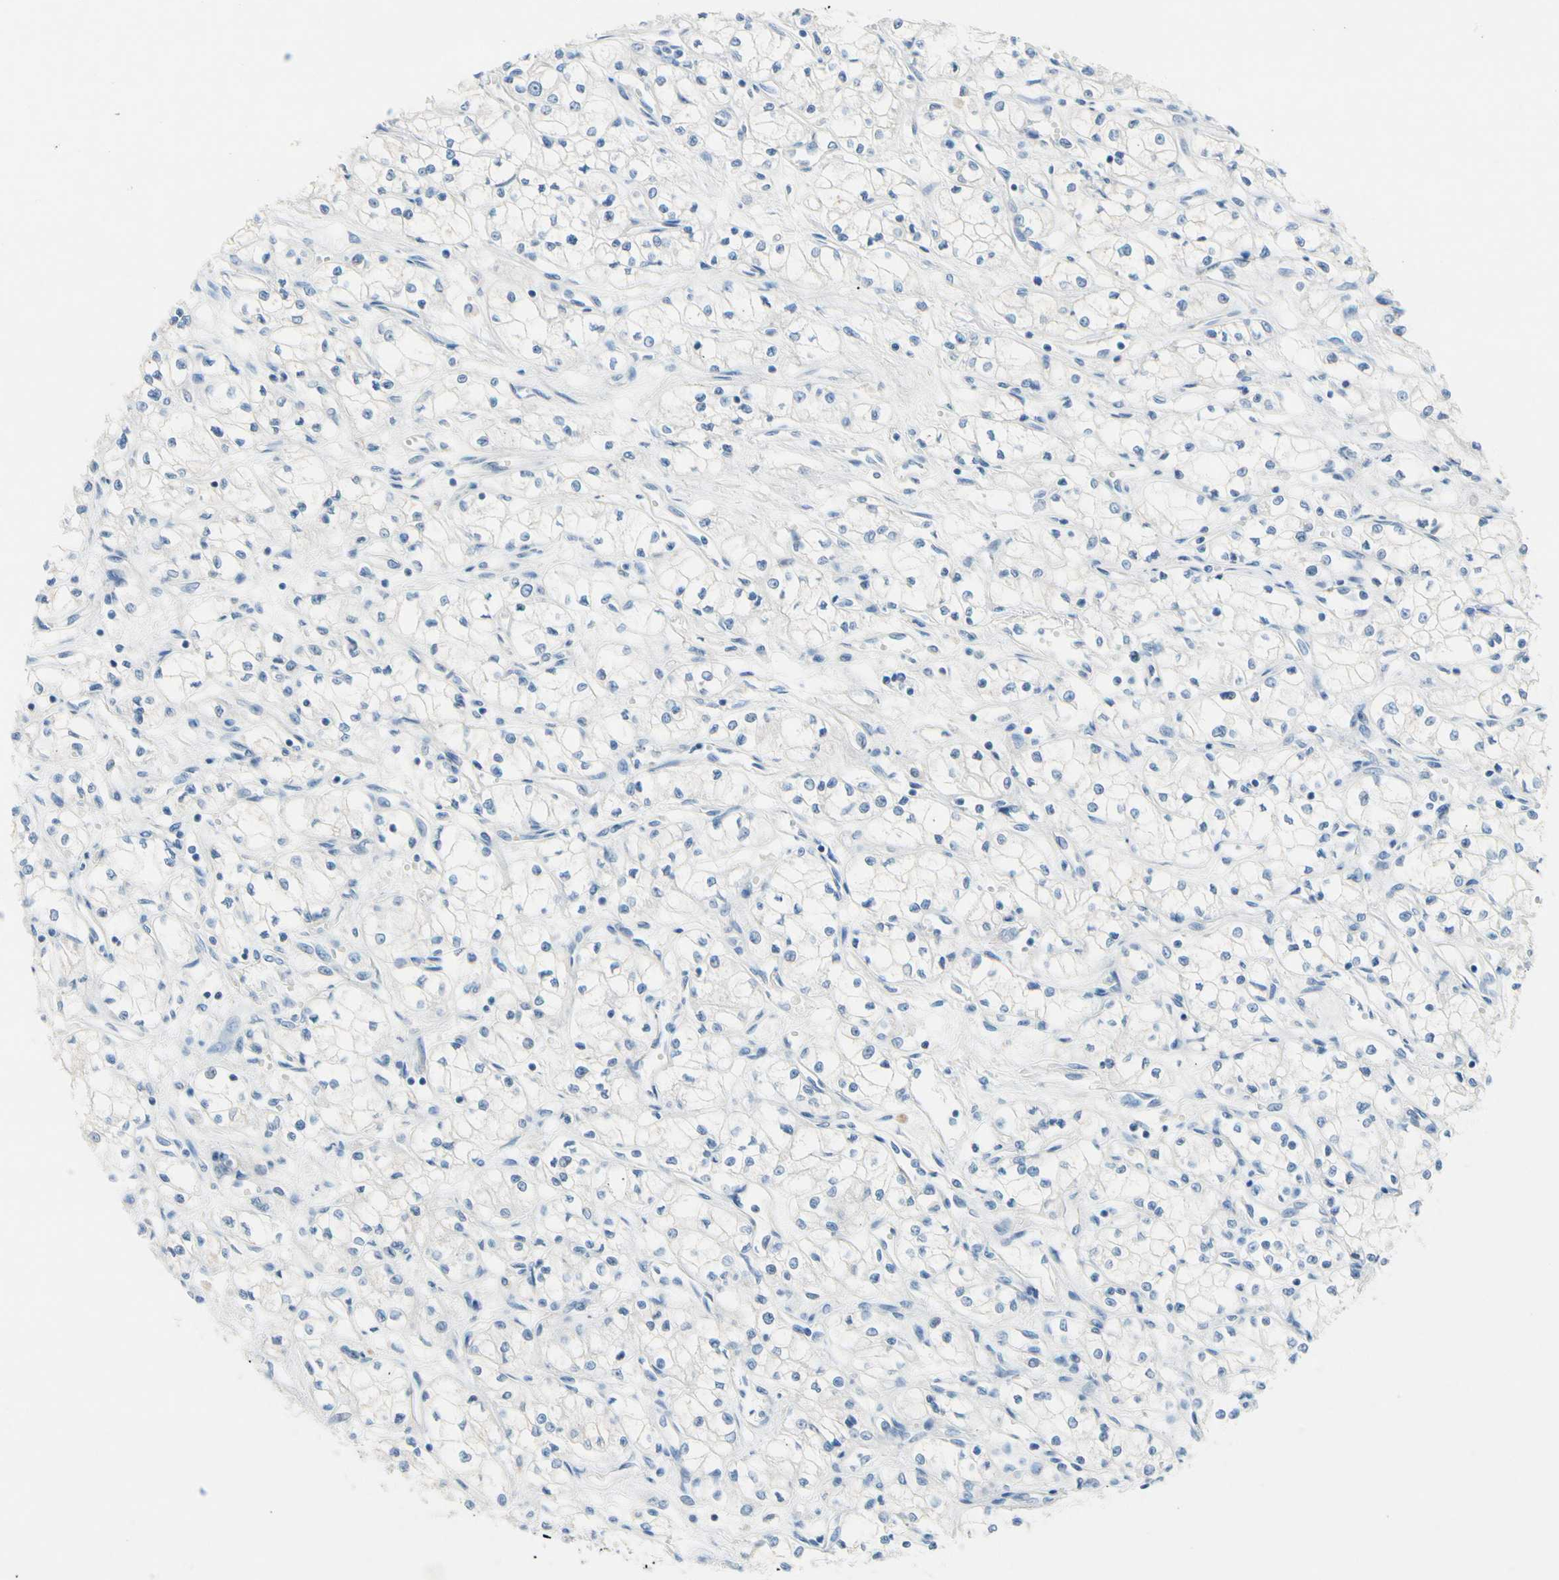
{"staining": {"intensity": "negative", "quantity": "none", "location": "none"}, "tissue": "renal cancer", "cell_type": "Tumor cells", "image_type": "cancer", "snomed": [{"axis": "morphology", "description": "Normal tissue, NOS"}, {"axis": "morphology", "description": "Adenocarcinoma, NOS"}, {"axis": "topography", "description": "Kidney"}], "caption": "This is an immunohistochemistry (IHC) micrograph of renal adenocarcinoma. There is no expression in tumor cells.", "gene": "CNDP1", "patient": {"sex": "male", "age": 59}}